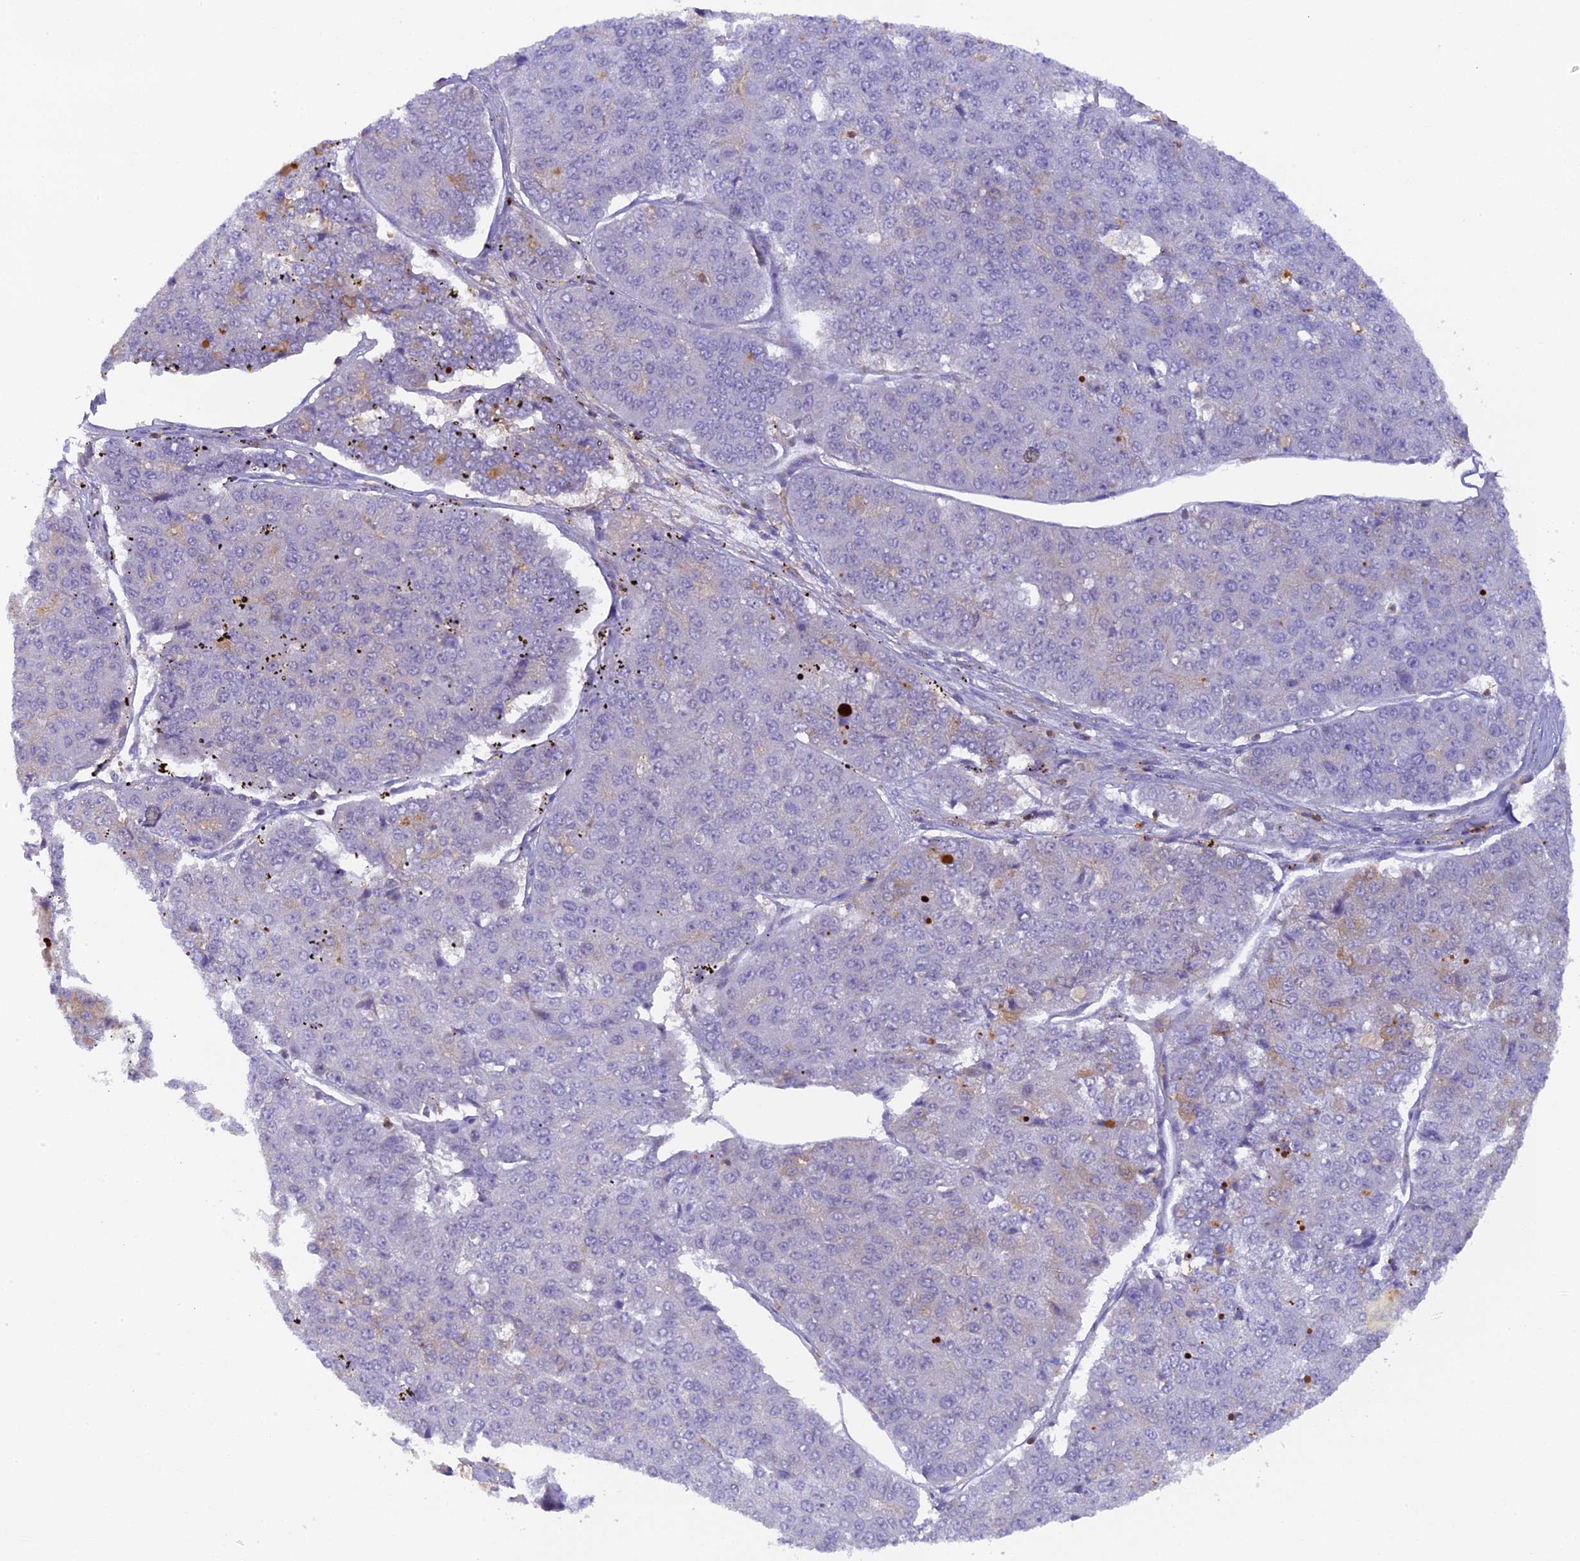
{"staining": {"intensity": "negative", "quantity": "none", "location": "none"}, "tissue": "pancreatic cancer", "cell_type": "Tumor cells", "image_type": "cancer", "snomed": [{"axis": "morphology", "description": "Adenocarcinoma, NOS"}, {"axis": "topography", "description": "Pancreas"}], "caption": "DAB (3,3'-diaminobenzidine) immunohistochemical staining of human pancreatic cancer (adenocarcinoma) exhibits no significant expression in tumor cells. The staining was performed using DAB (3,3'-diaminobenzidine) to visualize the protein expression in brown, while the nuclei were stained in blue with hematoxylin (Magnification: 20x).", "gene": "FYB1", "patient": {"sex": "male", "age": 50}}